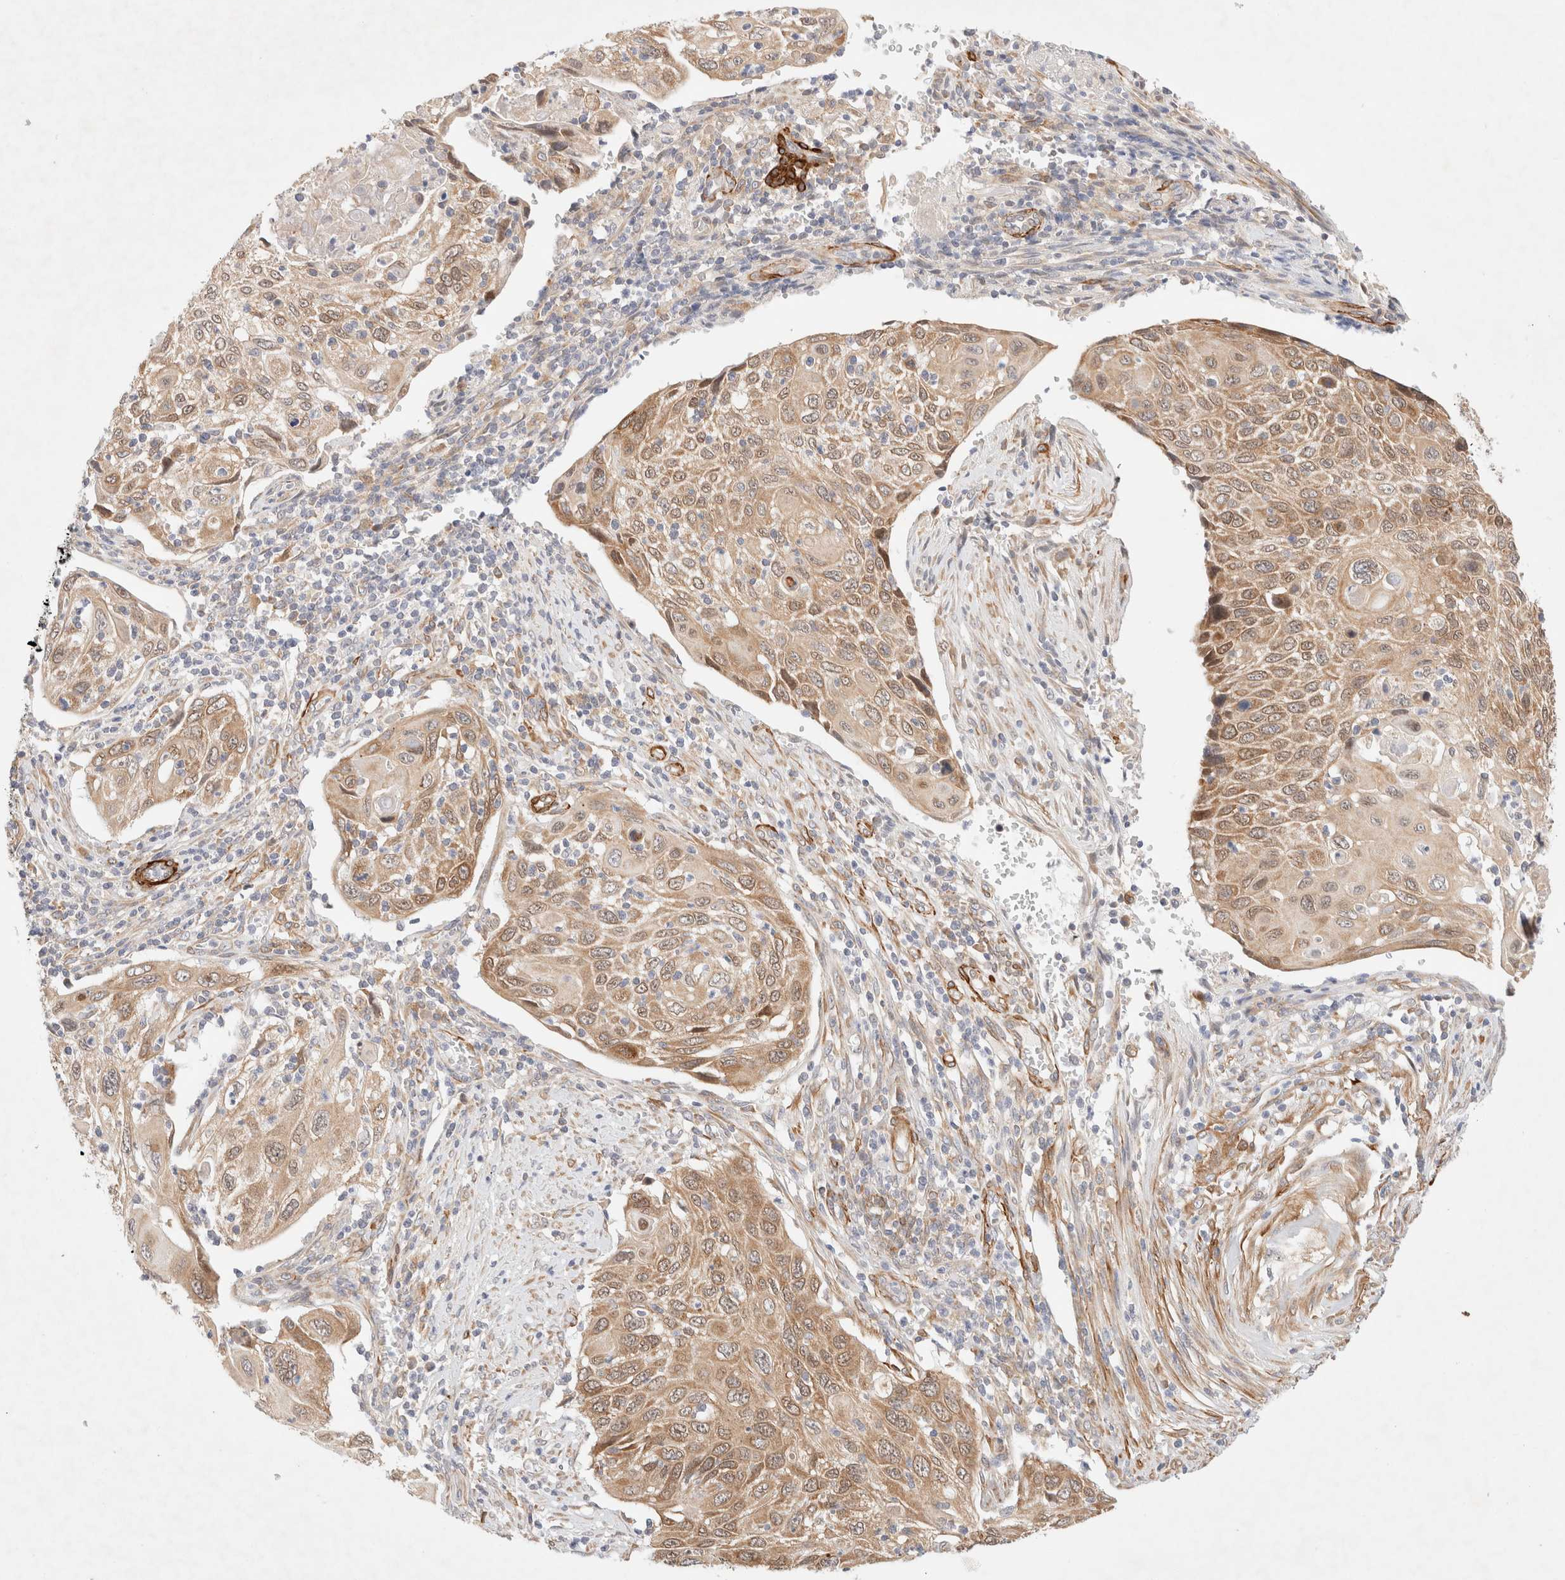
{"staining": {"intensity": "moderate", "quantity": ">75%", "location": "cytoplasmic/membranous,nuclear"}, "tissue": "cervical cancer", "cell_type": "Tumor cells", "image_type": "cancer", "snomed": [{"axis": "morphology", "description": "Squamous cell carcinoma, NOS"}, {"axis": "topography", "description": "Cervix"}], "caption": "Cervical cancer (squamous cell carcinoma) stained with a brown dye displays moderate cytoplasmic/membranous and nuclear positive staining in about >75% of tumor cells.", "gene": "RRP15", "patient": {"sex": "female", "age": 70}}